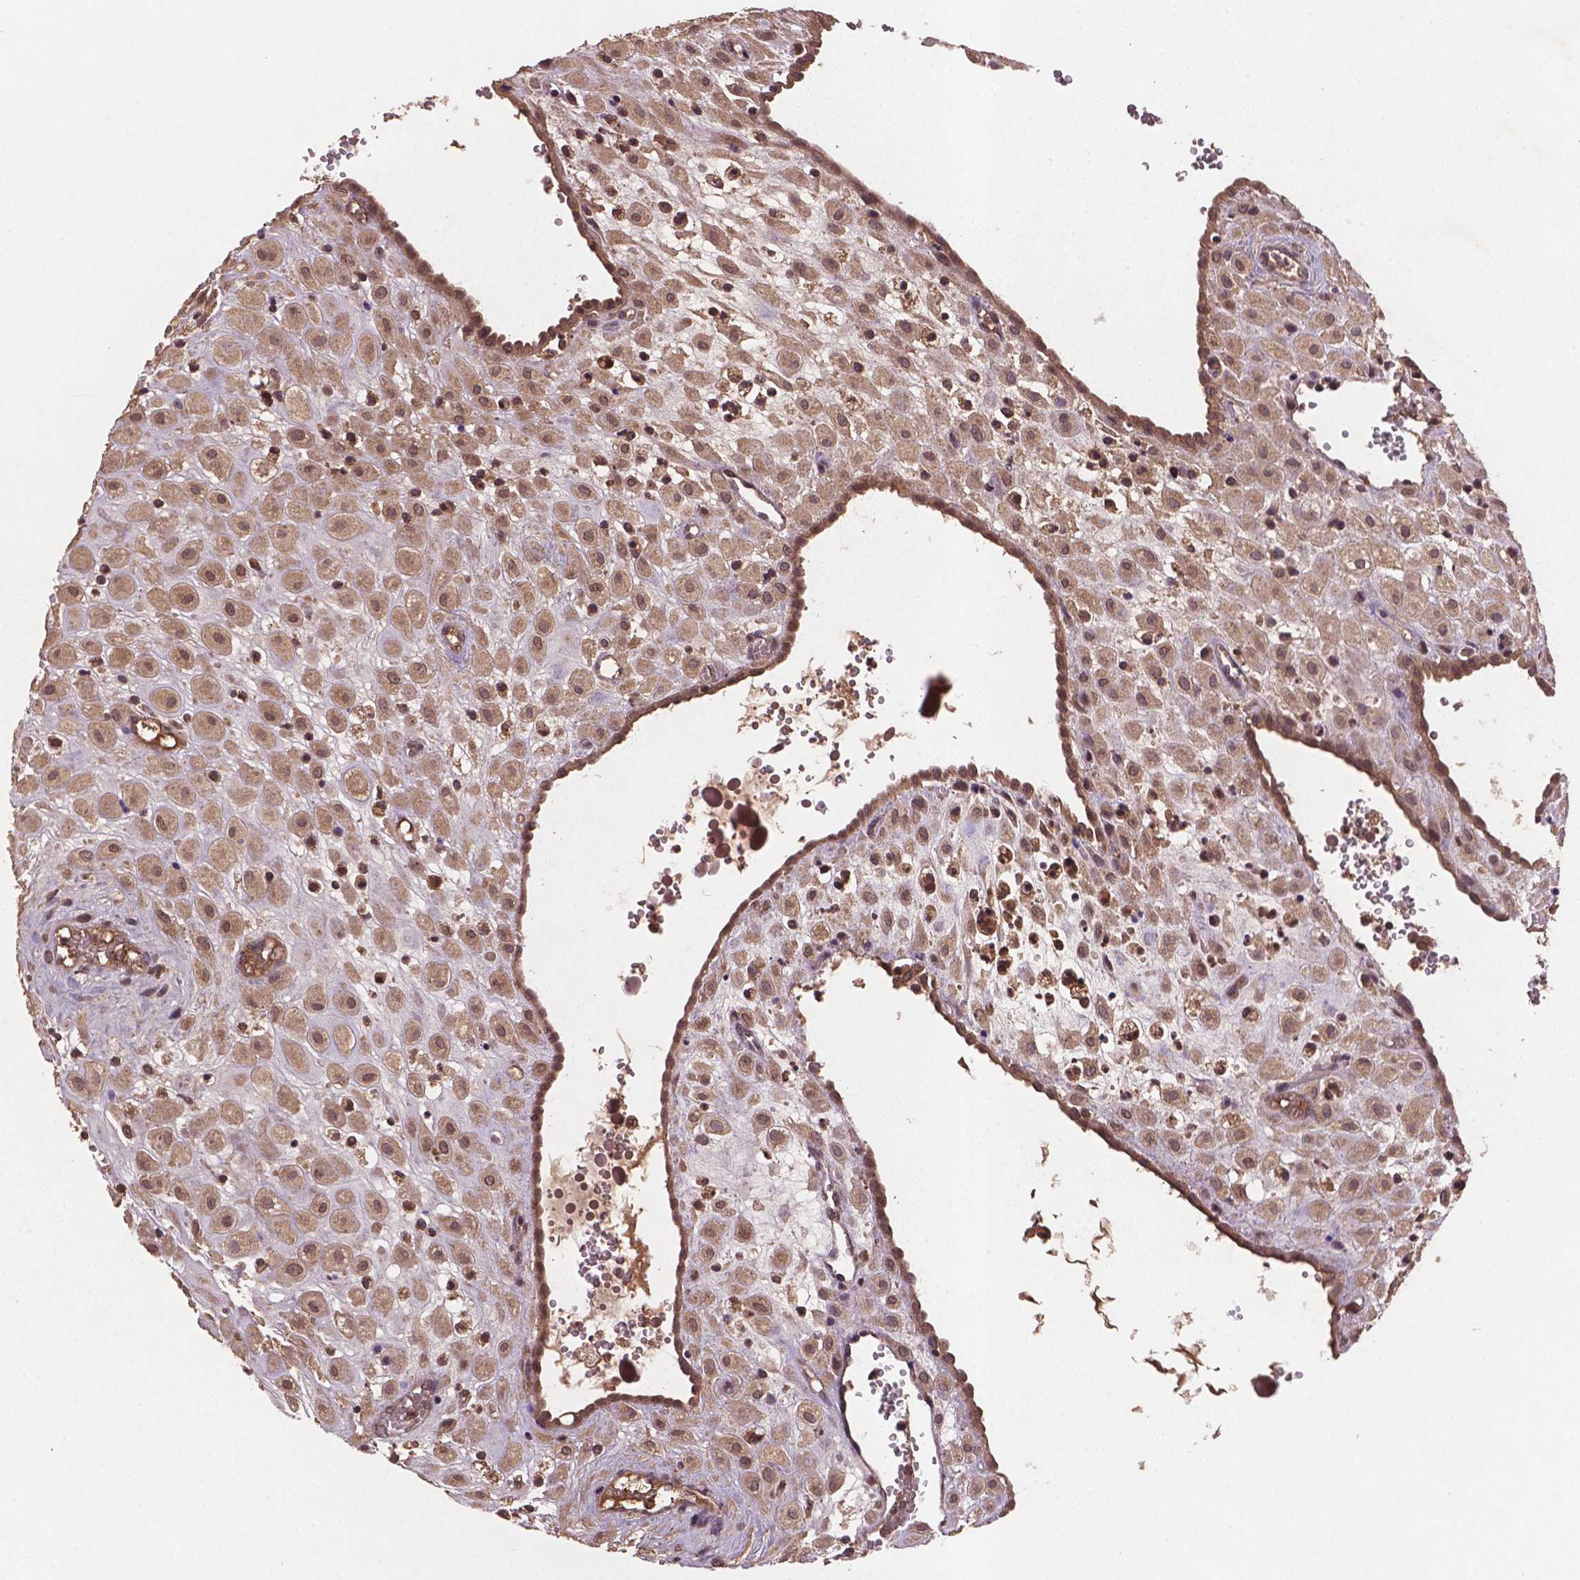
{"staining": {"intensity": "moderate", "quantity": ">75%", "location": "cytoplasmic/membranous,nuclear"}, "tissue": "placenta", "cell_type": "Decidual cells", "image_type": "normal", "snomed": [{"axis": "morphology", "description": "Normal tissue, NOS"}, {"axis": "topography", "description": "Placenta"}], "caption": "Brown immunohistochemical staining in benign human placenta shows moderate cytoplasmic/membranous,nuclear expression in approximately >75% of decidual cells.", "gene": "NIPAL2", "patient": {"sex": "female", "age": 24}}